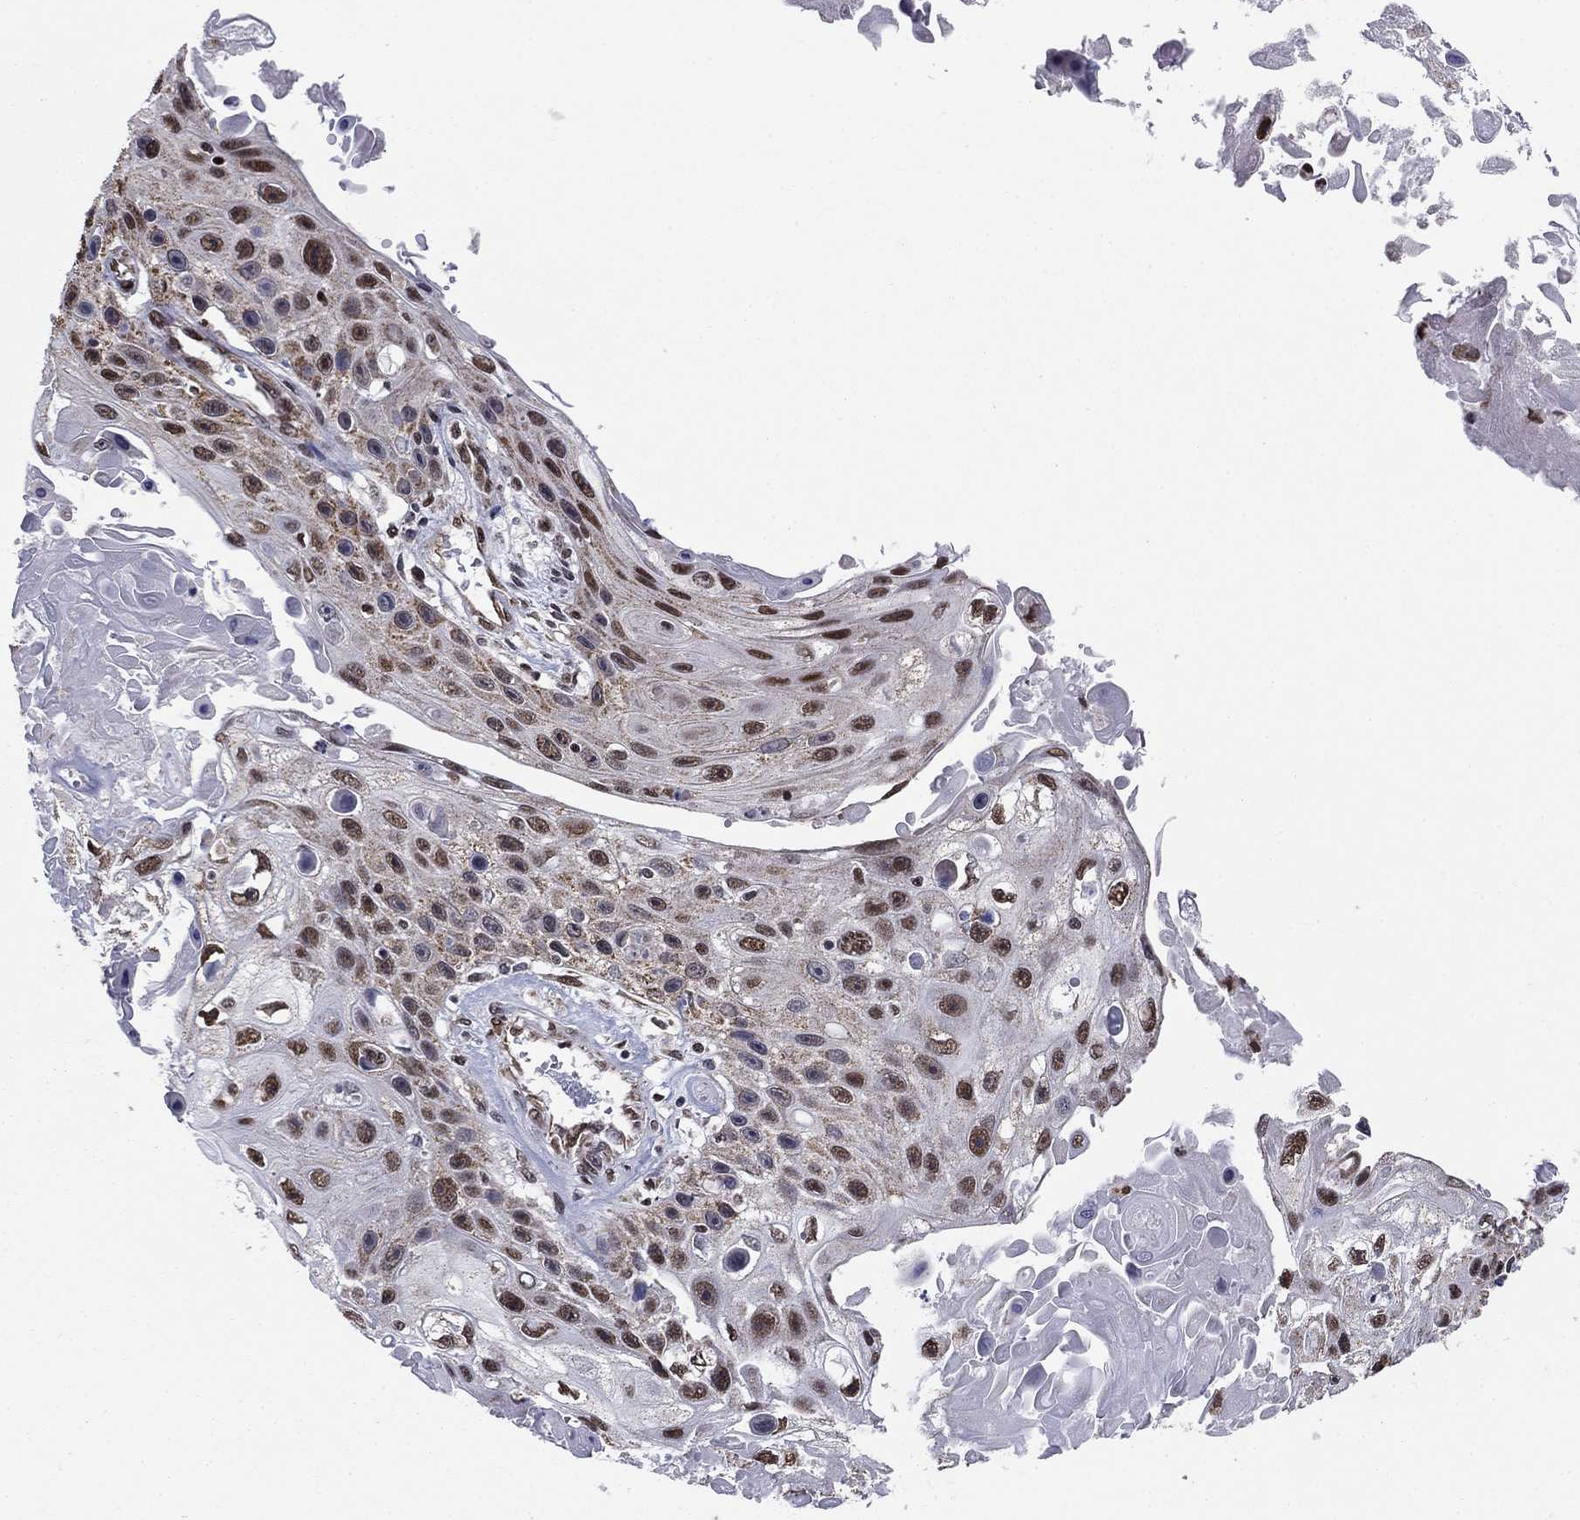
{"staining": {"intensity": "moderate", "quantity": "25%-75%", "location": "cytoplasmic/membranous,nuclear"}, "tissue": "skin cancer", "cell_type": "Tumor cells", "image_type": "cancer", "snomed": [{"axis": "morphology", "description": "Squamous cell carcinoma, NOS"}, {"axis": "topography", "description": "Skin"}], "caption": "Tumor cells demonstrate medium levels of moderate cytoplasmic/membranous and nuclear expression in about 25%-75% of cells in skin cancer. (IHC, brightfield microscopy, high magnification).", "gene": "N4BP2", "patient": {"sex": "male", "age": 82}}